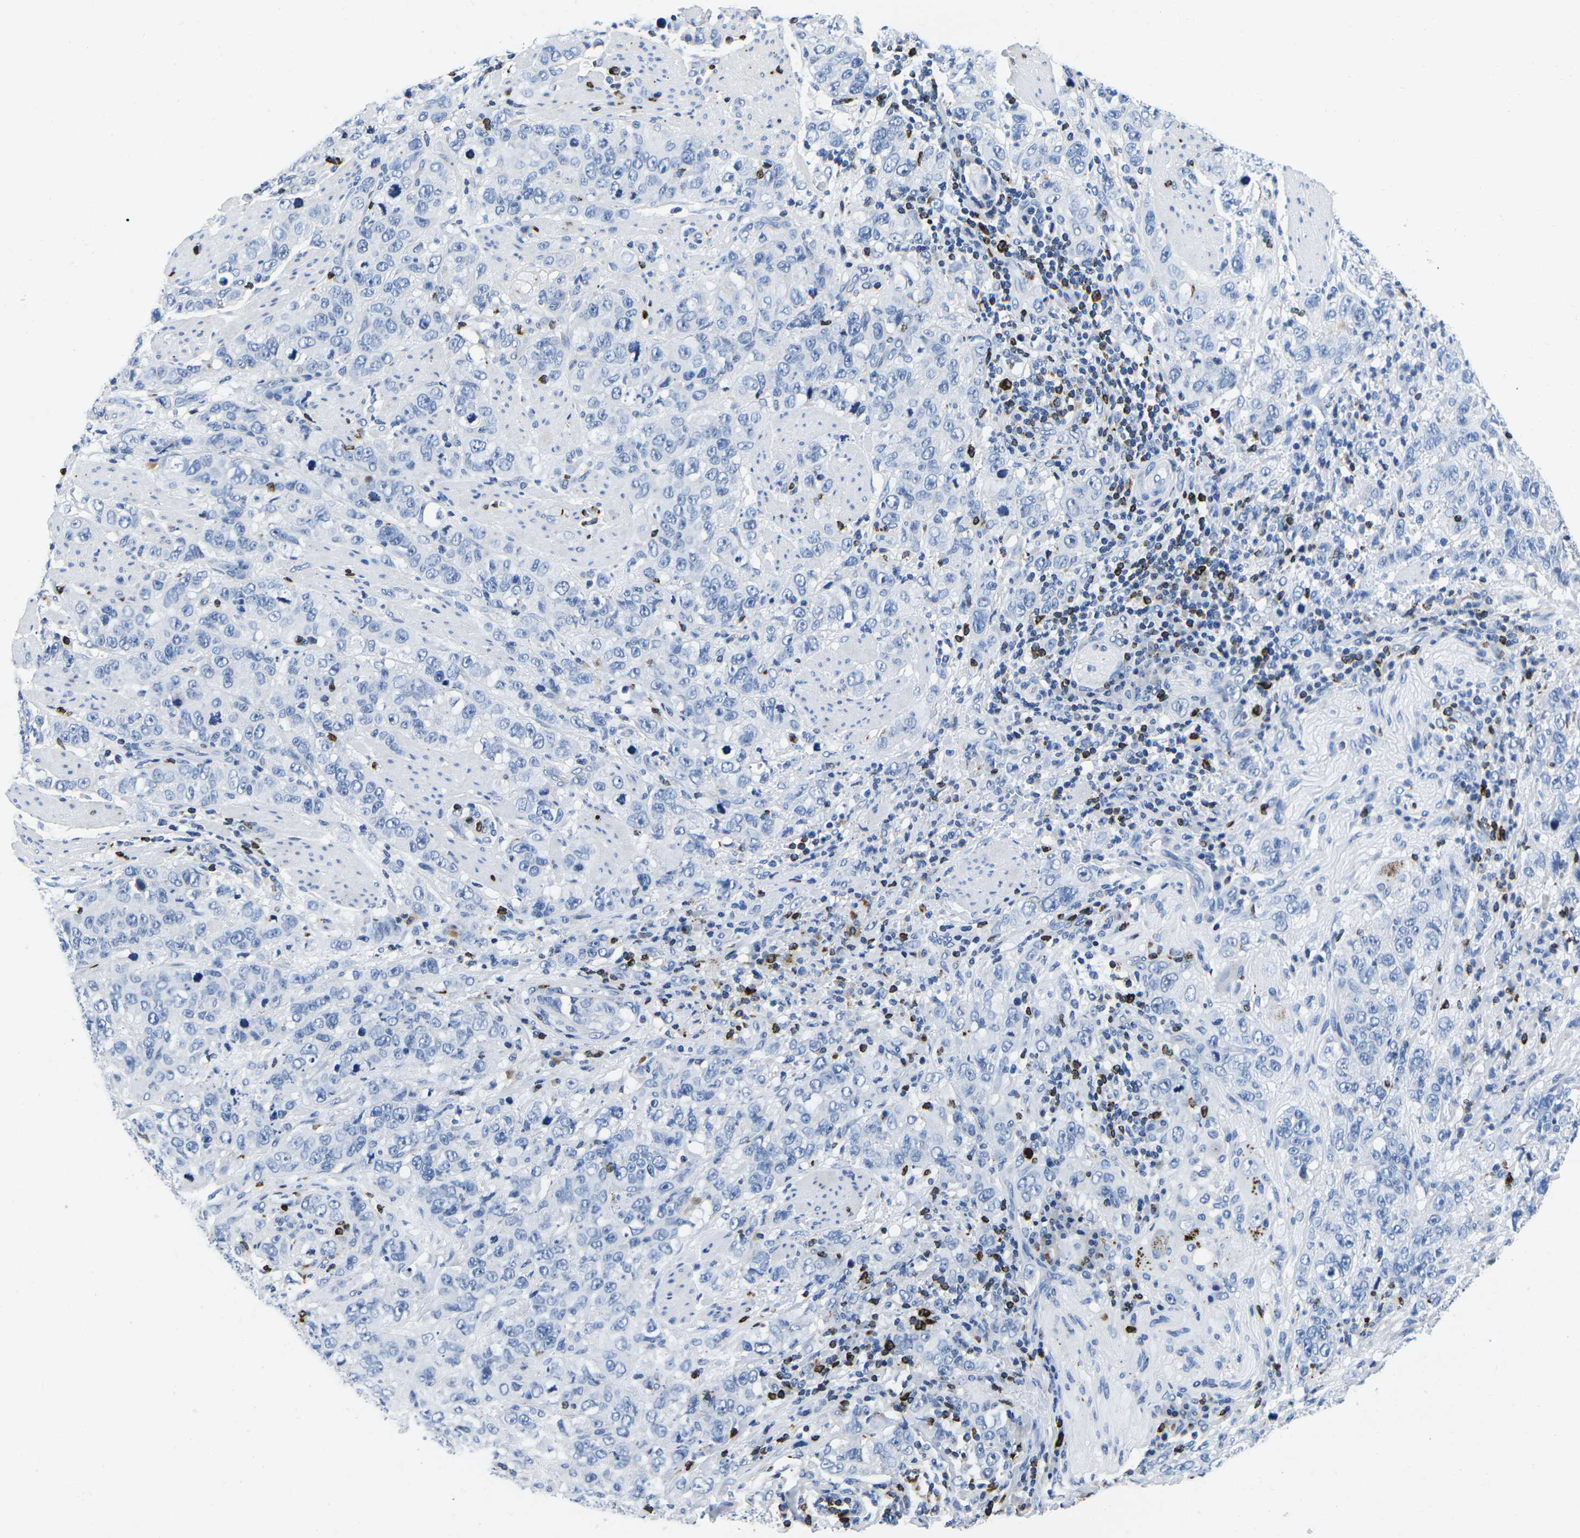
{"staining": {"intensity": "negative", "quantity": "none", "location": "none"}, "tissue": "stomach cancer", "cell_type": "Tumor cells", "image_type": "cancer", "snomed": [{"axis": "morphology", "description": "Adenocarcinoma, NOS"}, {"axis": "topography", "description": "Stomach"}], "caption": "A high-resolution micrograph shows immunohistochemistry (IHC) staining of adenocarcinoma (stomach), which displays no significant expression in tumor cells. (Stains: DAB immunohistochemistry with hematoxylin counter stain, Microscopy: brightfield microscopy at high magnification).", "gene": "CTSW", "patient": {"sex": "male", "age": 48}}